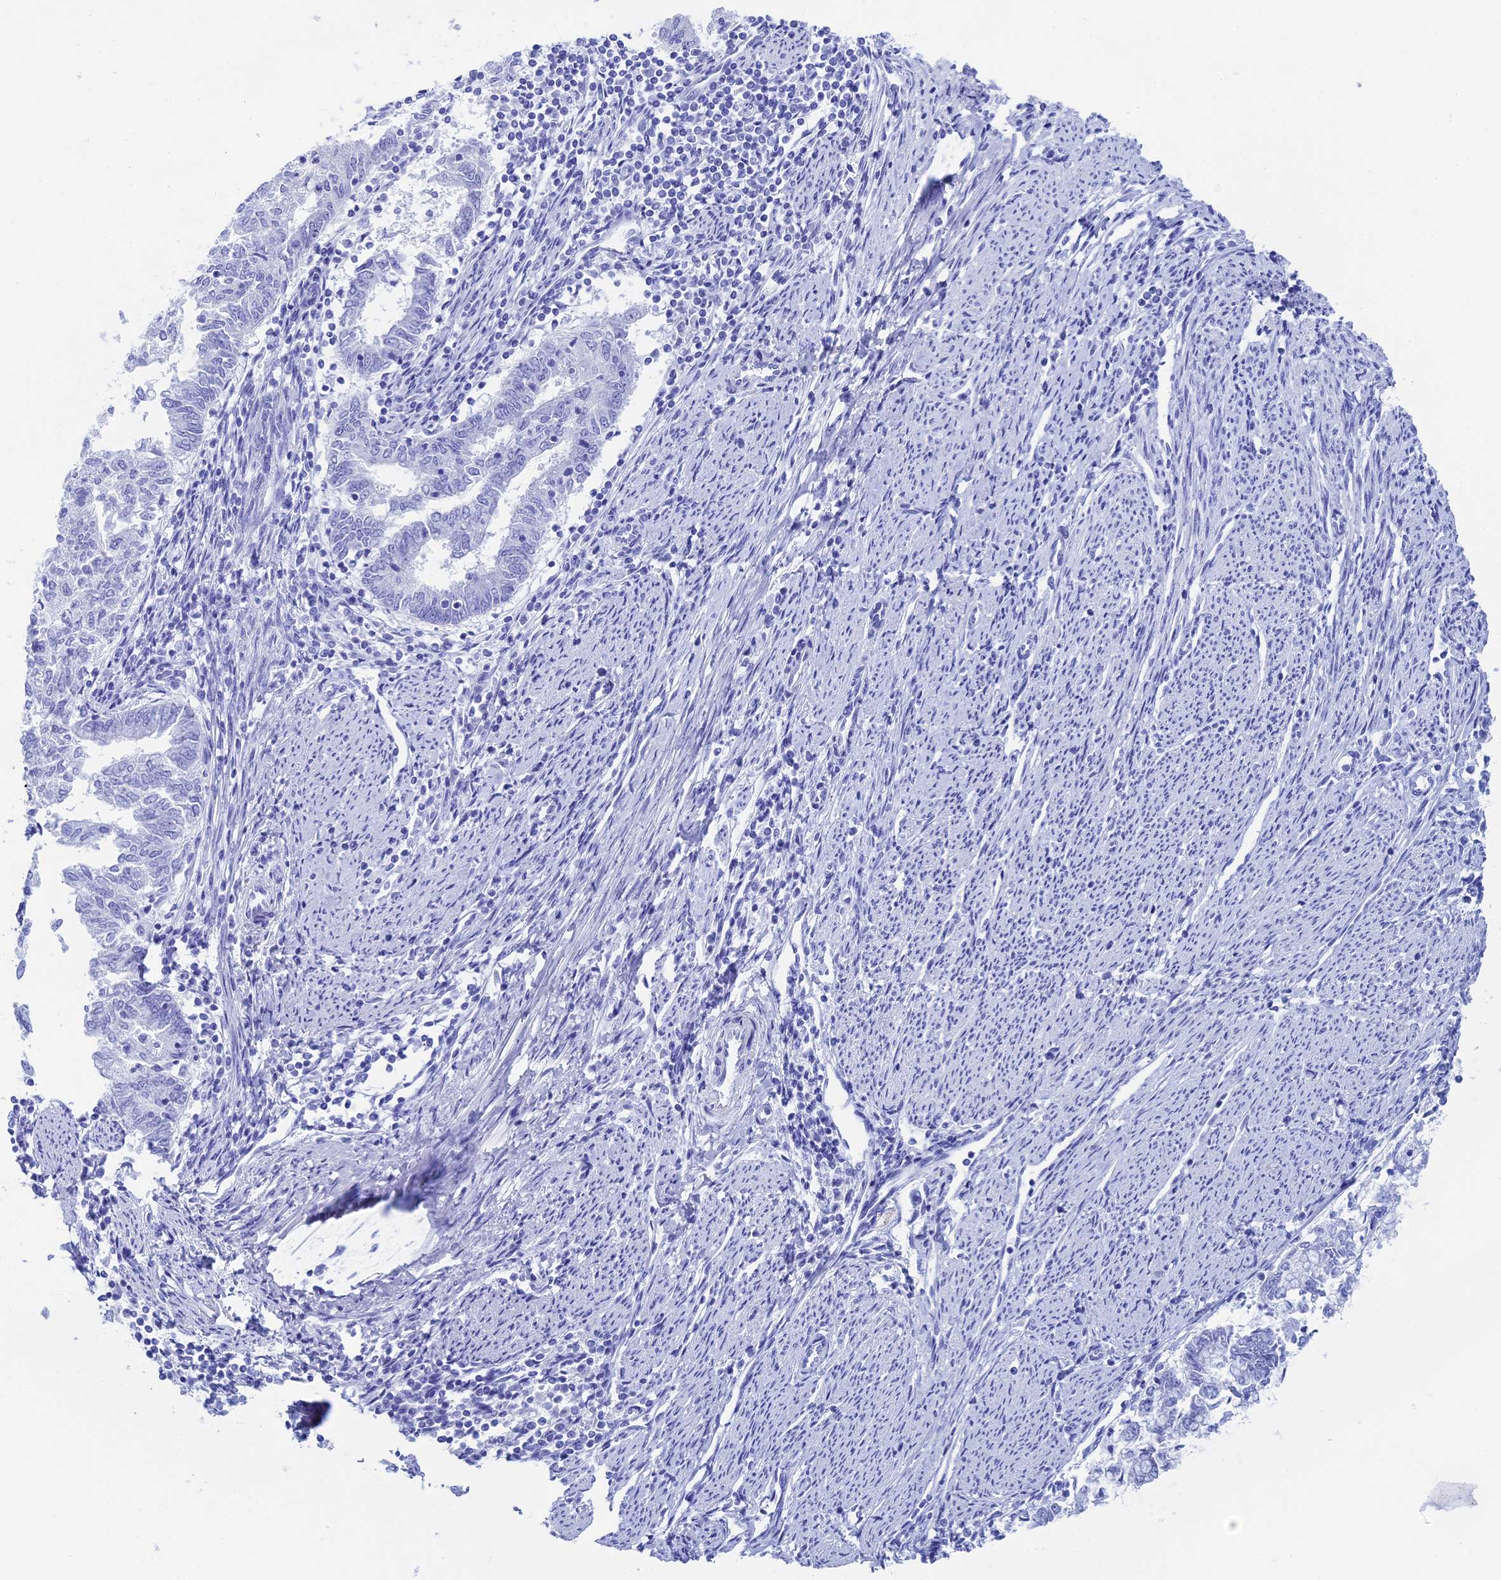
{"staining": {"intensity": "negative", "quantity": "none", "location": "none"}, "tissue": "endometrial cancer", "cell_type": "Tumor cells", "image_type": "cancer", "snomed": [{"axis": "morphology", "description": "Adenocarcinoma, NOS"}, {"axis": "topography", "description": "Endometrium"}], "caption": "Human endometrial cancer (adenocarcinoma) stained for a protein using immunohistochemistry (IHC) displays no positivity in tumor cells.", "gene": "CCDC86", "patient": {"sex": "female", "age": 79}}